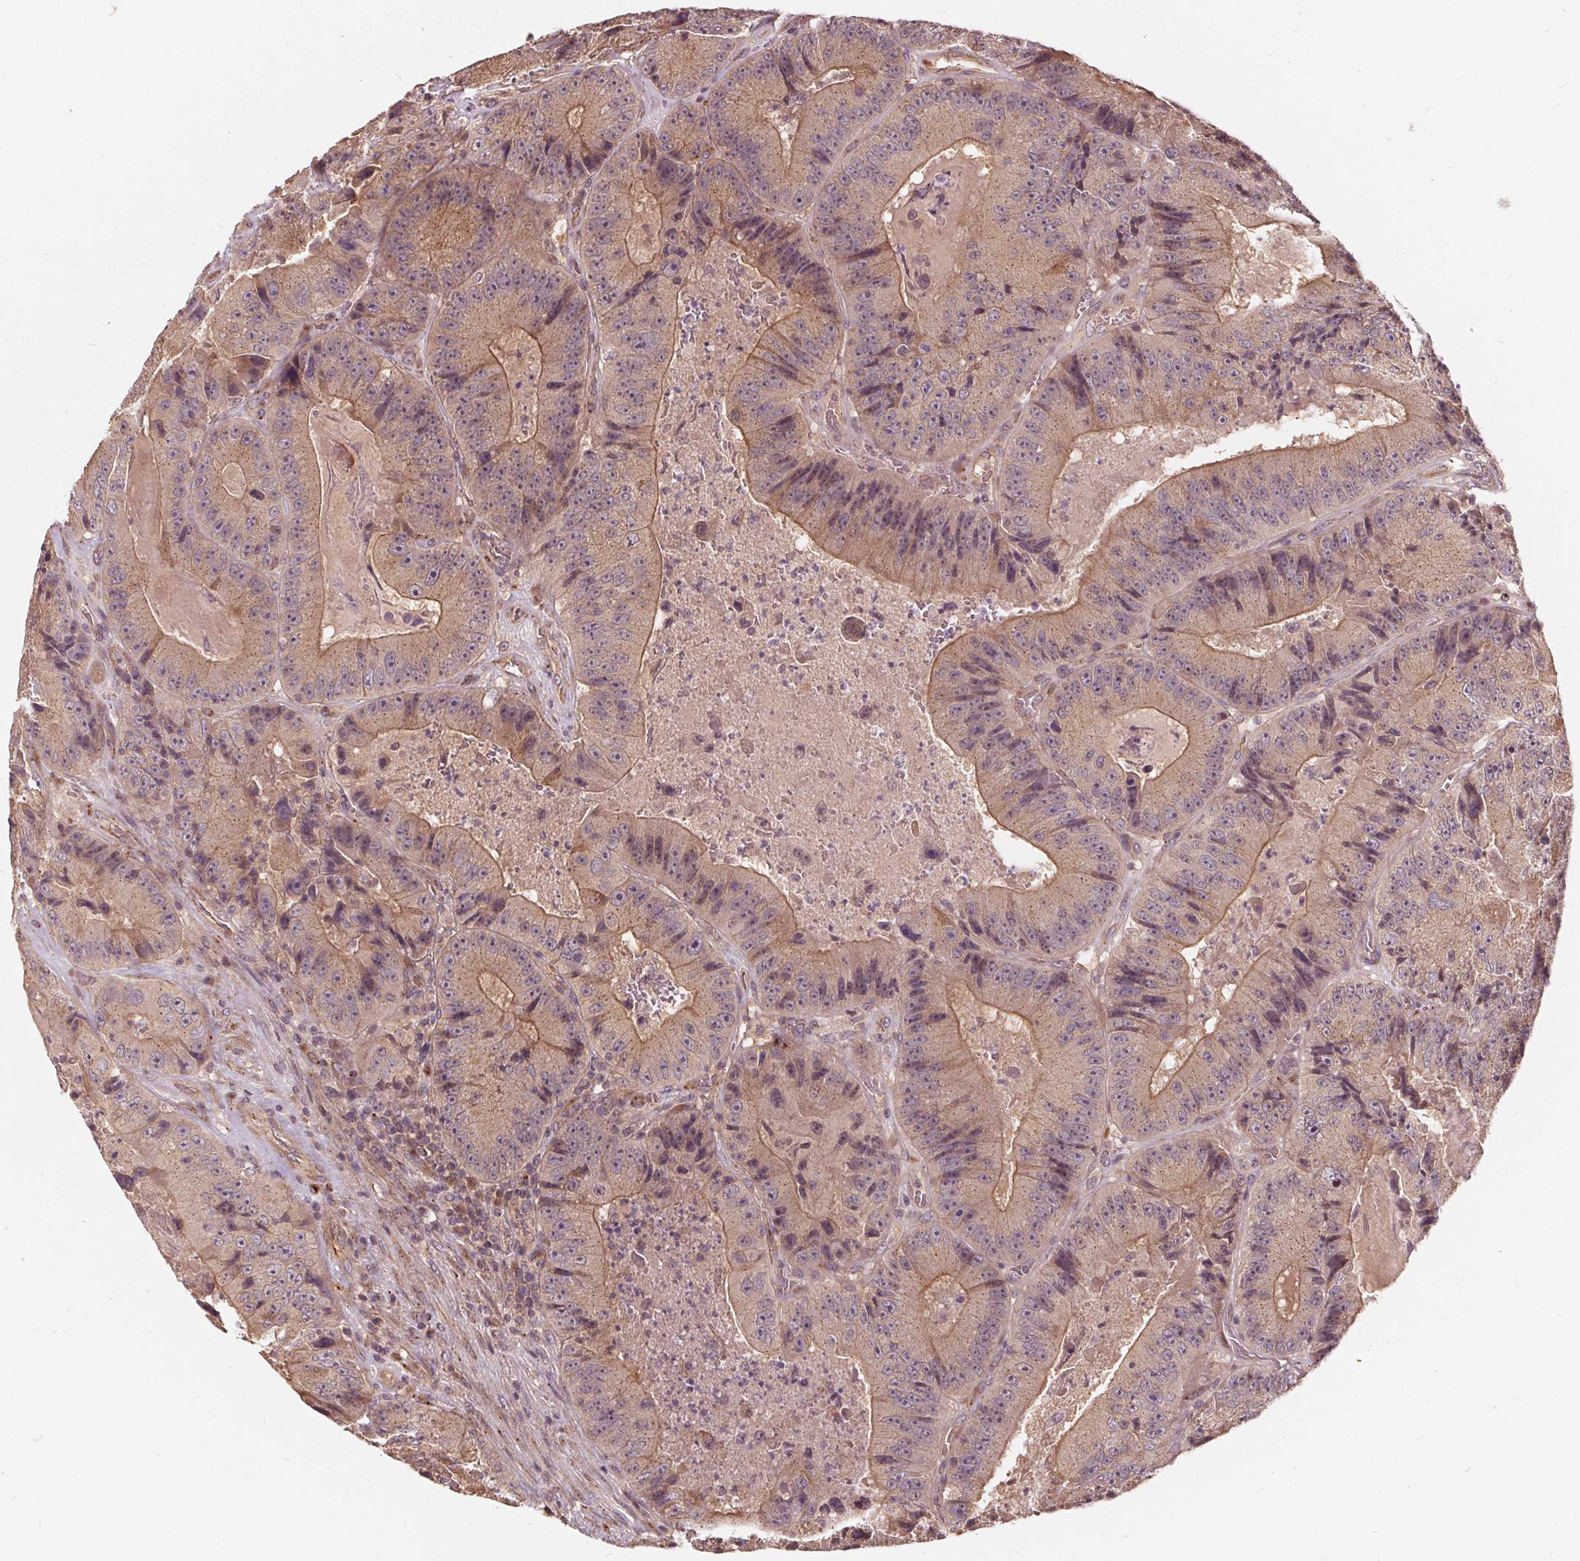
{"staining": {"intensity": "weak", "quantity": "25%-75%", "location": "cytoplasmic/membranous"}, "tissue": "colorectal cancer", "cell_type": "Tumor cells", "image_type": "cancer", "snomed": [{"axis": "morphology", "description": "Adenocarcinoma, NOS"}, {"axis": "topography", "description": "Colon"}], "caption": "This photomicrograph shows IHC staining of human colorectal cancer, with low weak cytoplasmic/membranous expression in about 25%-75% of tumor cells.", "gene": "CSNK1G2", "patient": {"sex": "female", "age": 86}}